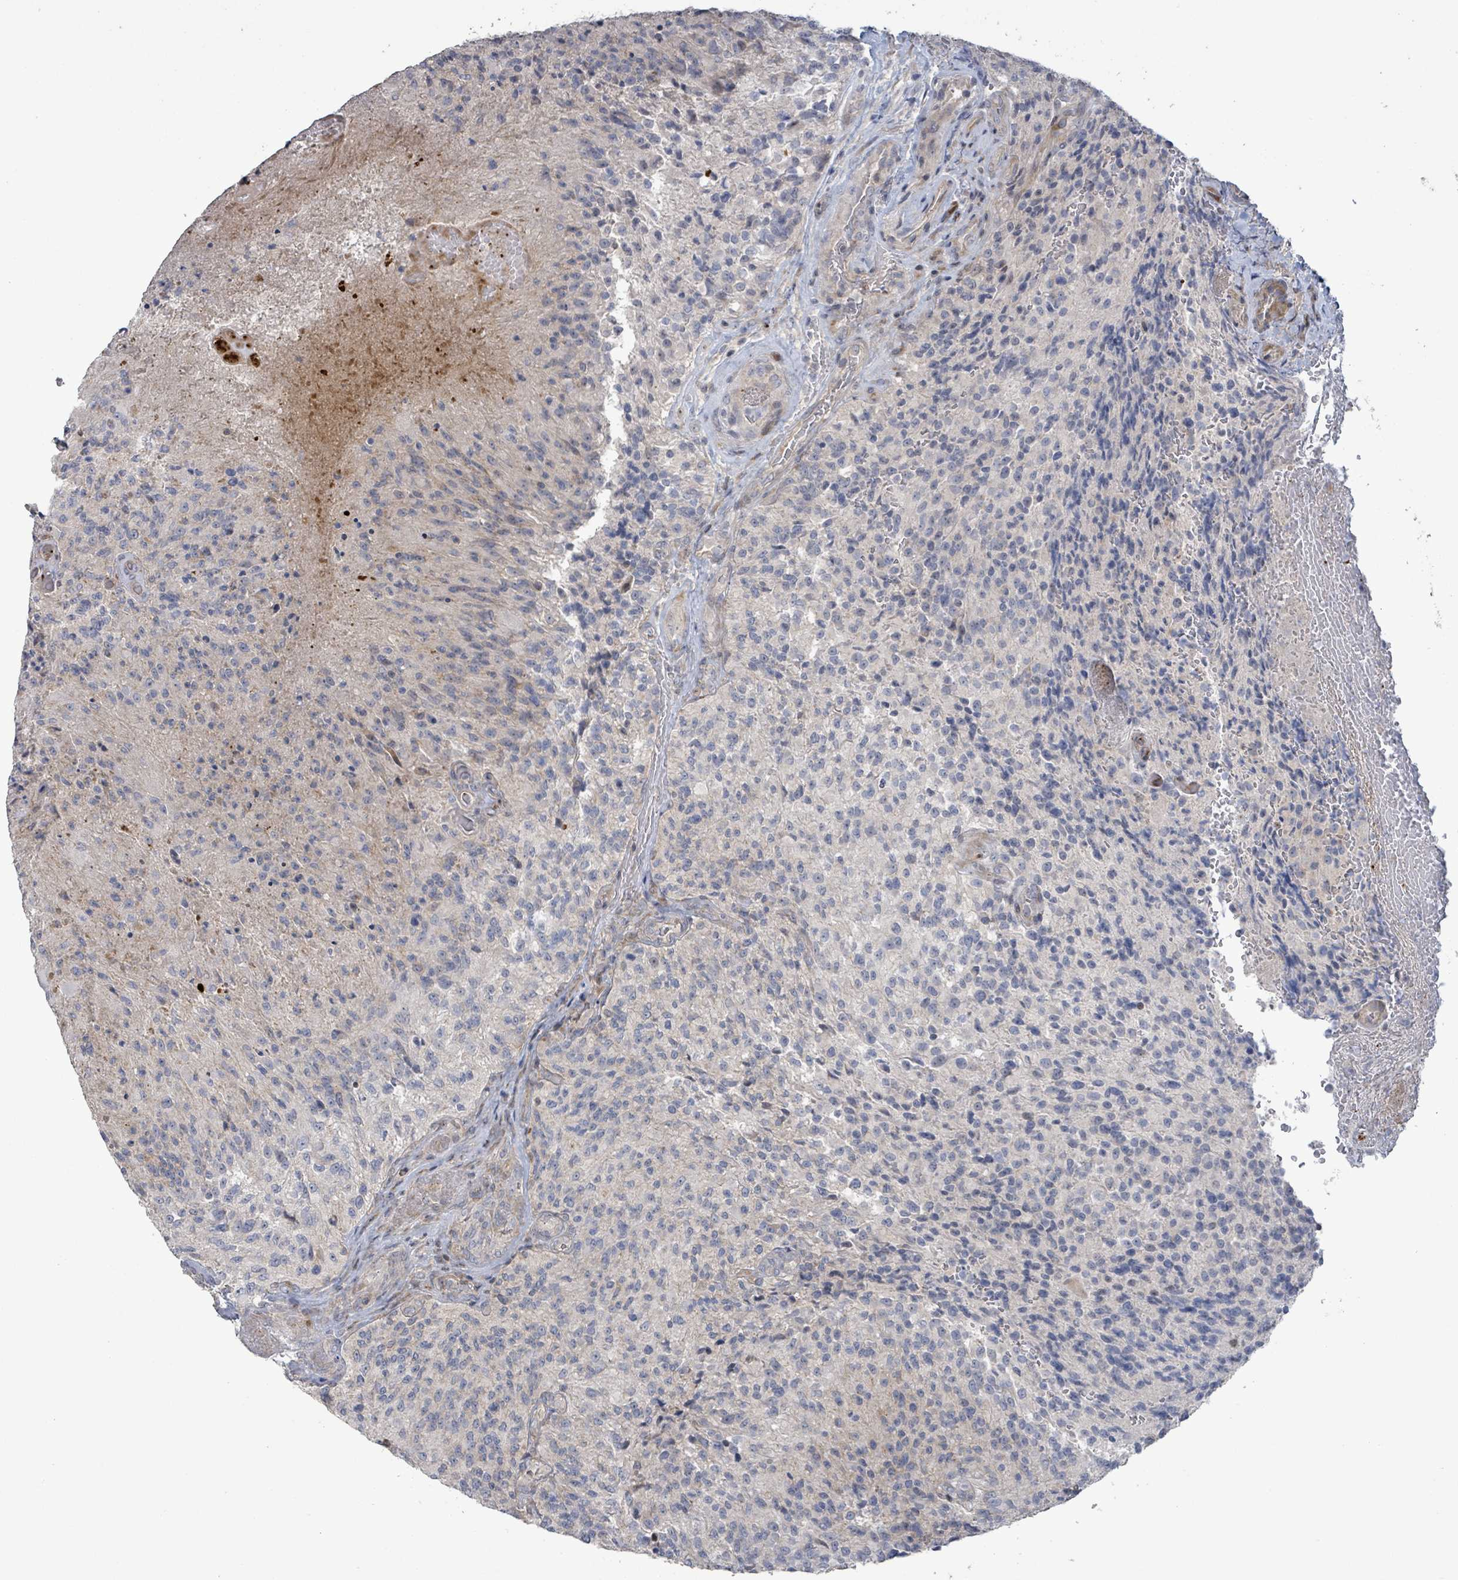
{"staining": {"intensity": "negative", "quantity": "none", "location": "none"}, "tissue": "glioma", "cell_type": "Tumor cells", "image_type": "cancer", "snomed": [{"axis": "morphology", "description": "Normal tissue, NOS"}, {"axis": "morphology", "description": "Glioma, malignant, High grade"}, {"axis": "topography", "description": "Cerebral cortex"}], "caption": "IHC of human malignant glioma (high-grade) exhibits no positivity in tumor cells.", "gene": "LILRA4", "patient": {"sex": "male", "age": 56}}